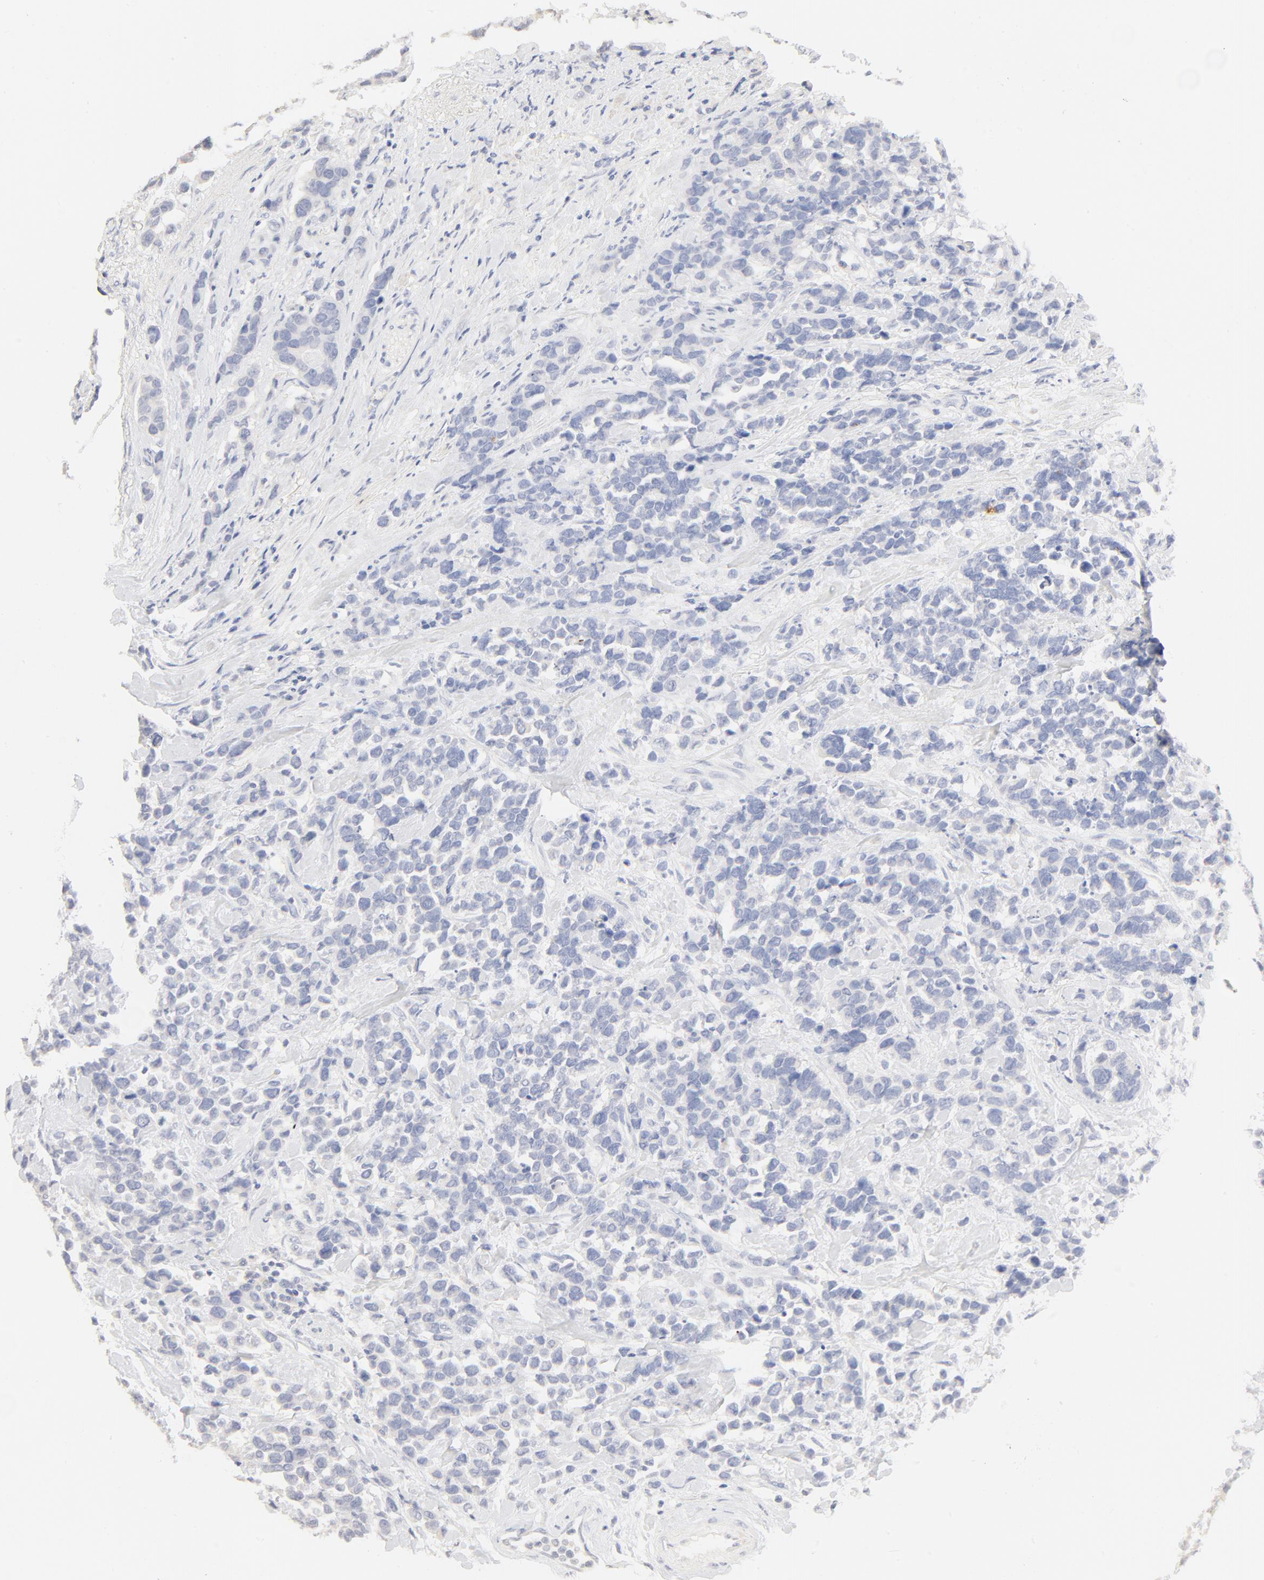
{"staining": {"intensity": "negative", "quantity": "none", "location": "none"}, "tissue": "stomach cancer", "cell_type": "Tumor cells", "image_type": "cancer", "snomed": [{"axis": "morphology", "description": "Adenocarcinoma, NOS"}, {"axis": "topography", "description": "Stomach, upper"}], "caption": "Tumor cells show no significant protein expression in stomach adenocarcinoma. (Stains: DAB (3,3'-diaminobenzidine) immunohistochemistry (IHC) with hematoxylin counter stain, Microscopy: brightfield microscopy at high magnification).", "gene": "FCGBP", "patient": {"sex": "male", "age": 71}}